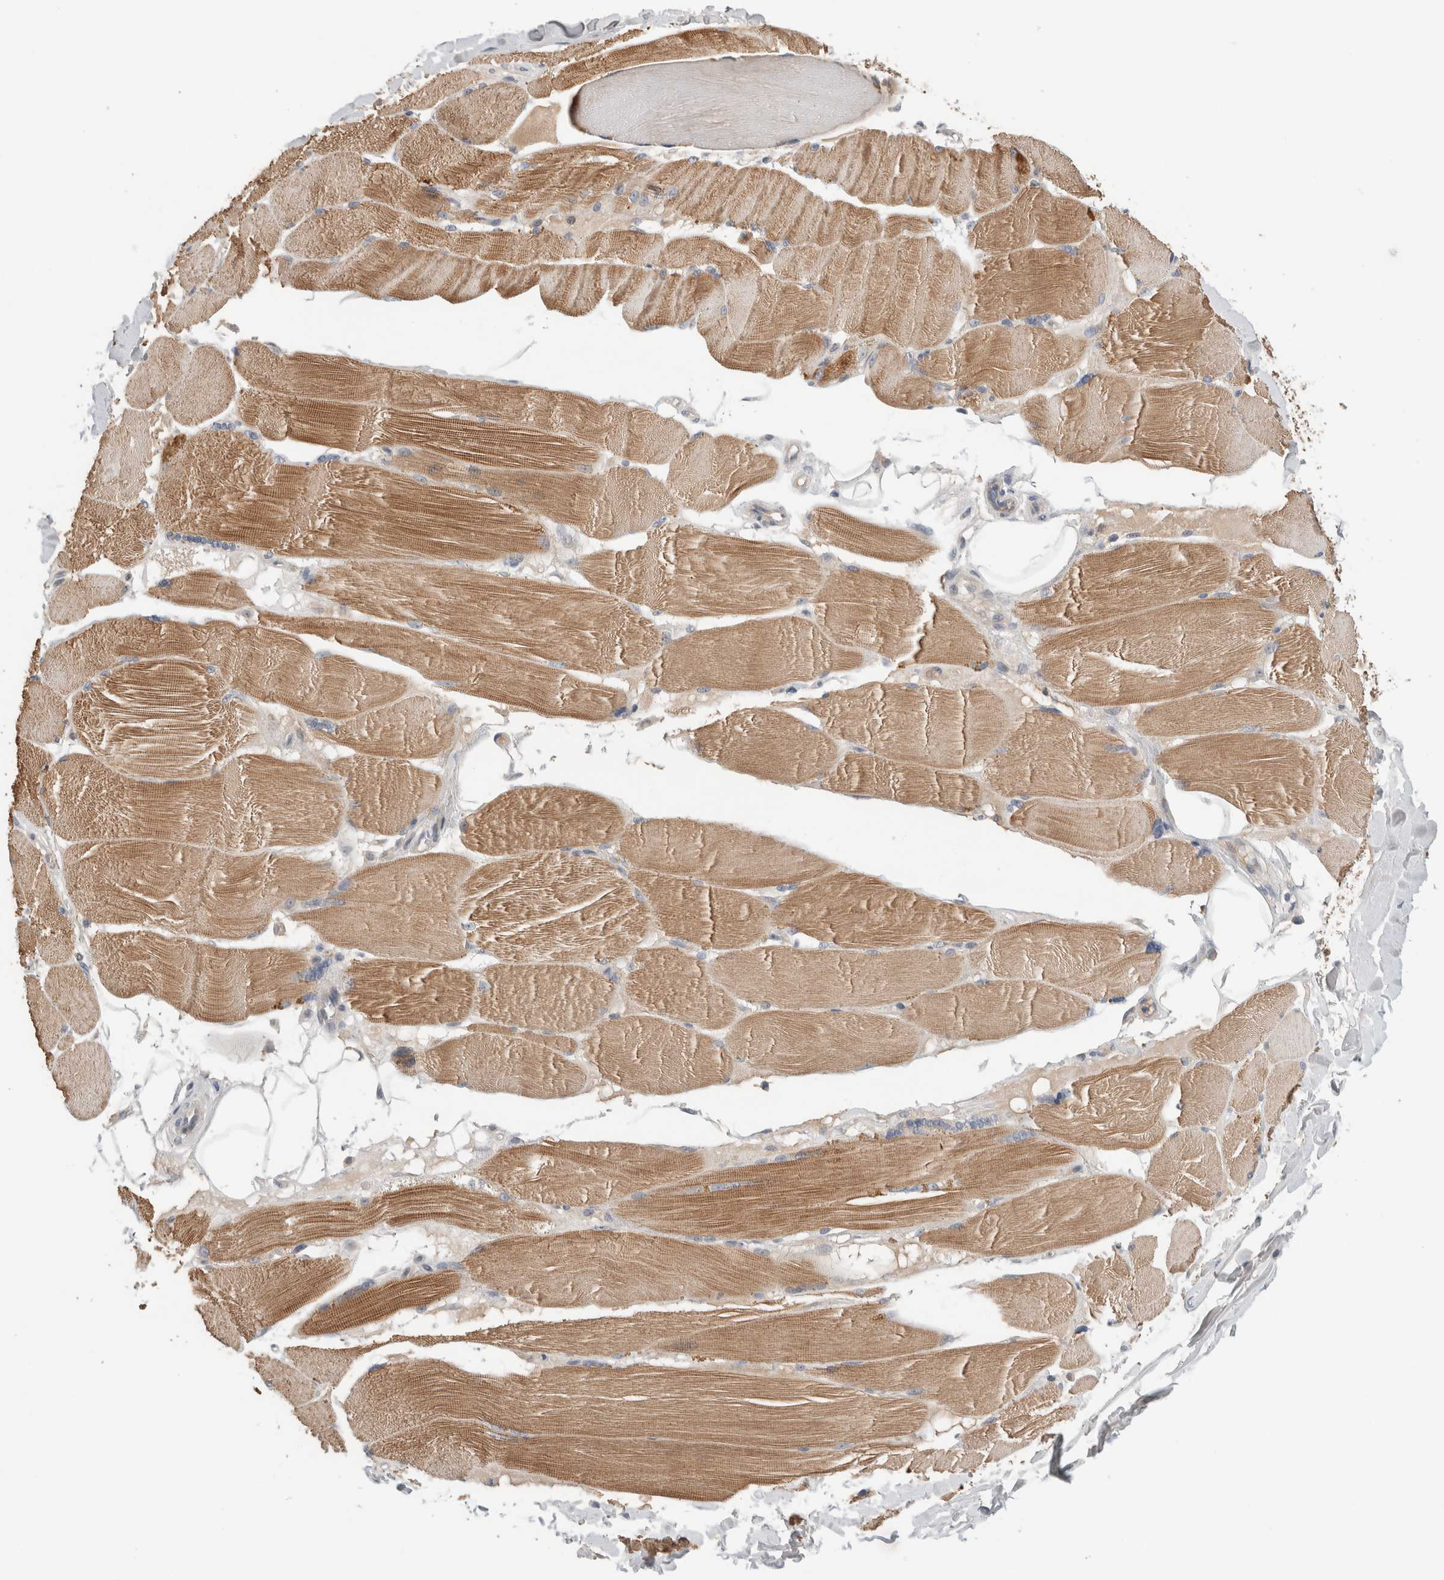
{"staining": {"intensity": "moderate", "quantity": ">75%", "location": "cytoplasmic/membranous"}, "tissue": "skeletal muscle", "cell_type": "Myocytes", "image_type": "normal", "snomed": [{"axis": "morphology", "description": "Normal tissue, NOS"}, {"axis": "topography", "description": "Skin"}, {"axis": "topography", "description": "Skeletal muscle"}], "caption": "This photomicrograph demonstrates unremarkable skeletal muscle stained with IHC to label a protein in brown. The cytoplasmic/membranous of myocytes show moderate positivity for the protein. Nuclei are counter-stained blue.", "gene": "HCN3", "patient": {"sex": "male", "age": 83}}